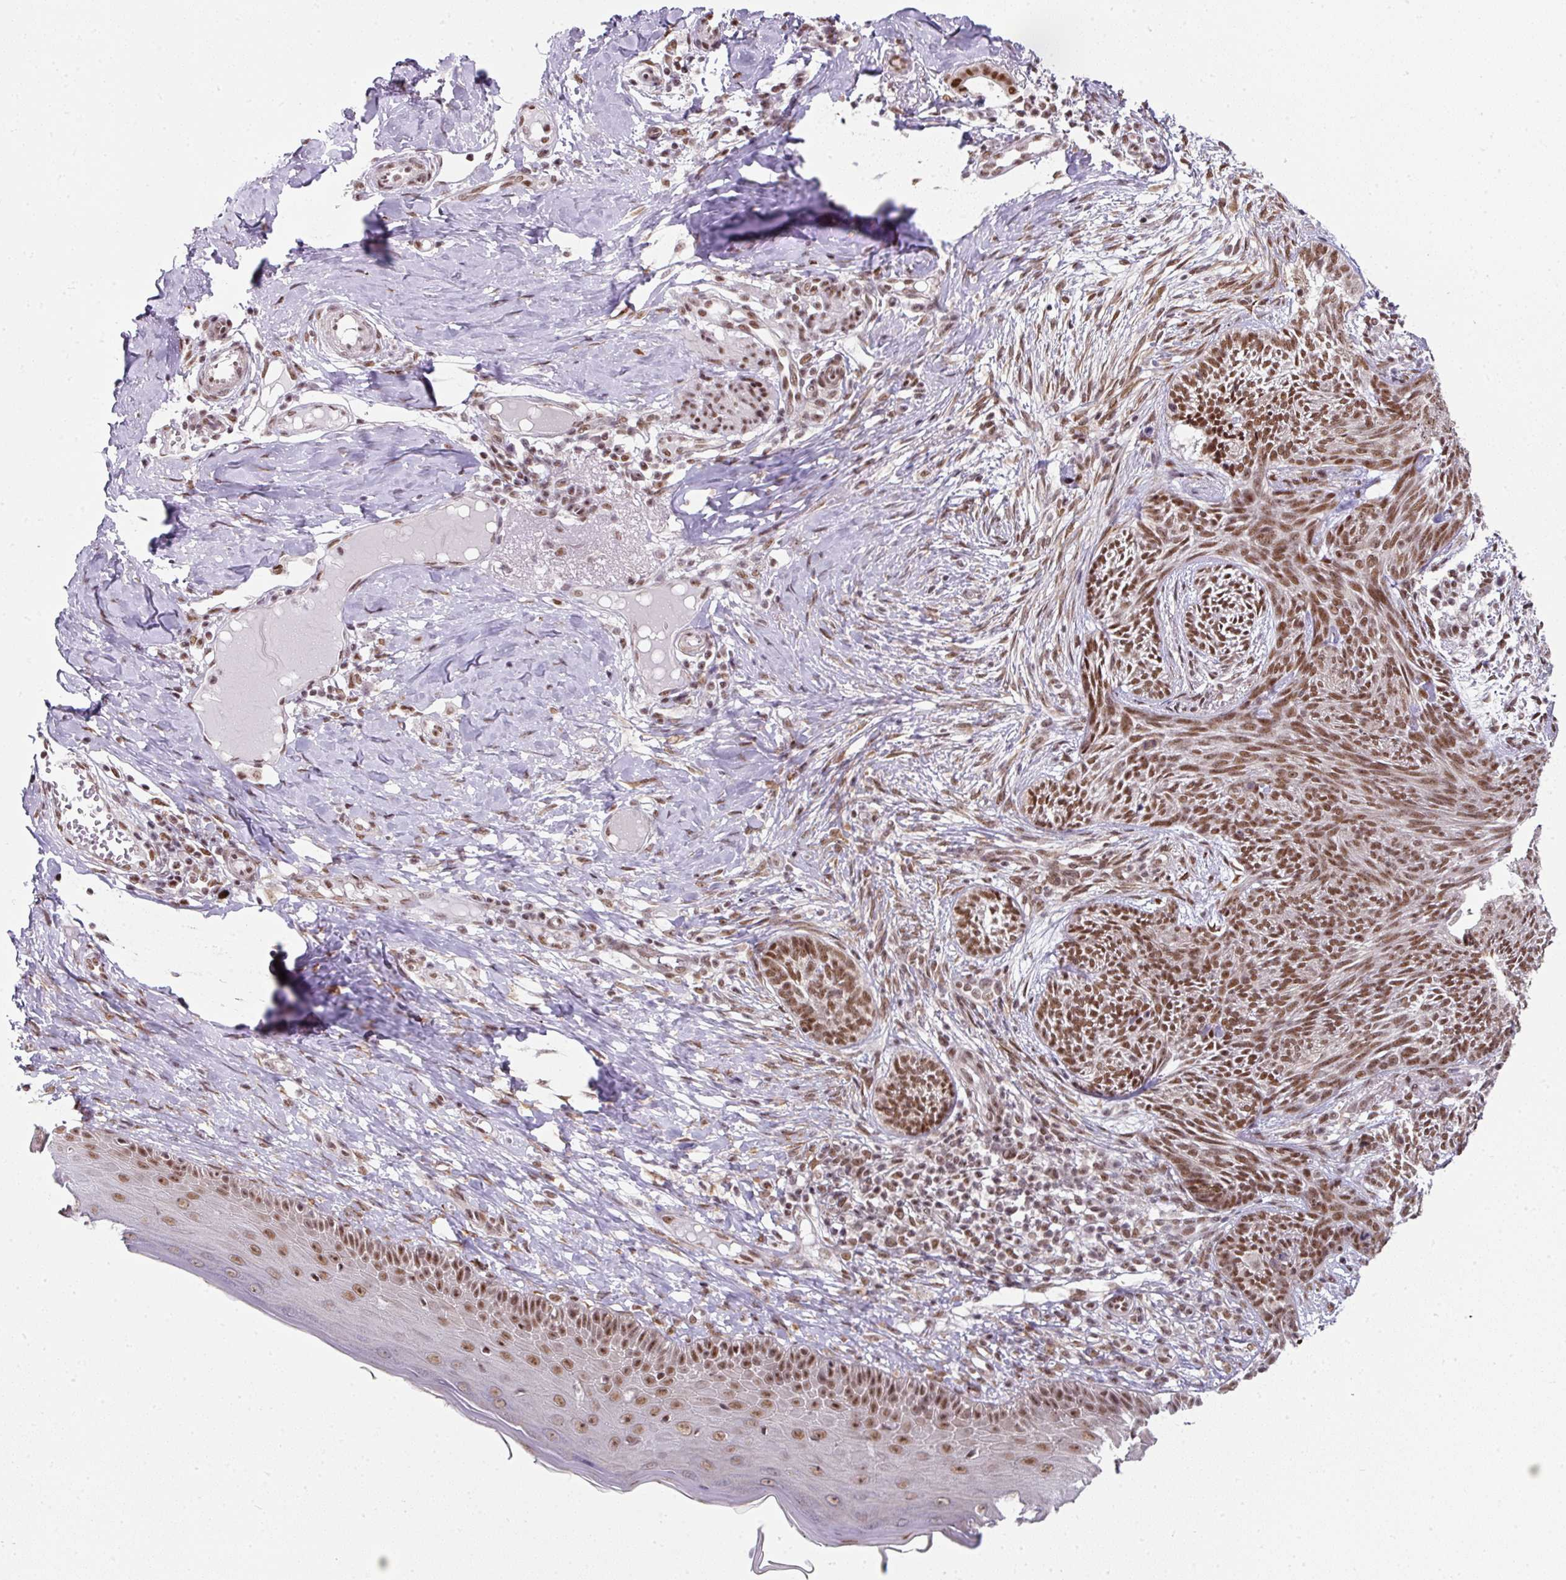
{"staining": {"intensity": "moderate", "quantity": ">75%", "location": "nuclear"}, "tissue": "skin cancer", "cell_type": "Tumor cells", "image_type": "cancer", "snomed": [{"axis": "morphology", "description": "Basal cell carcinoma"}, {"axis": "topography", "description": "Skin"}], "caption": "Immunohistochemical staining of basal cell carcinoma (skin) demonstrates medium levels of moderate nuclear protein positivity in approximately >75% of tumor cells.", "gene": "NFYA", "patient": {"sex": "male", "age": 73}}